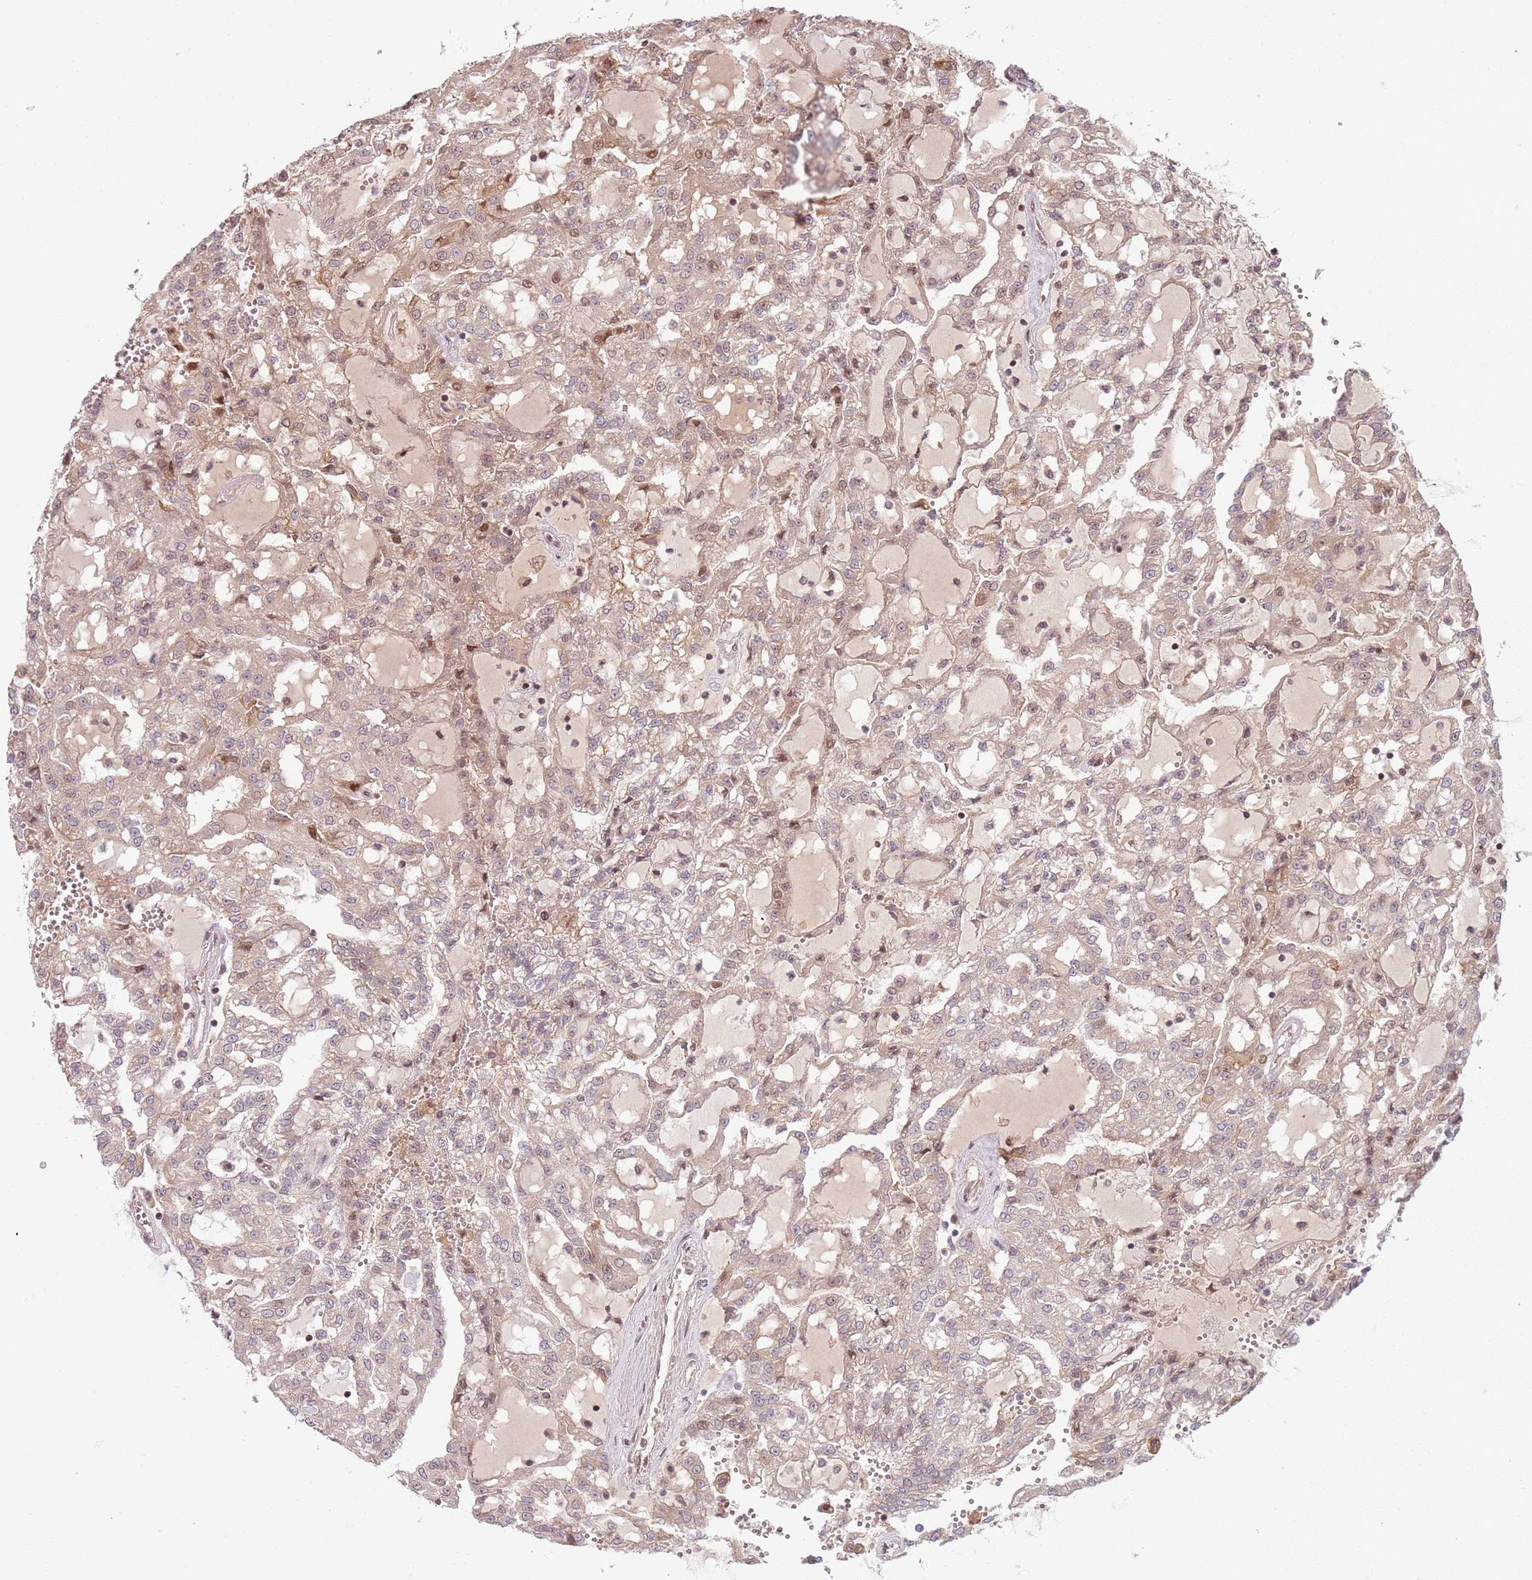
{"staining": {"intensity": "weak", "quantity": "25%-75%", "location": "cytoplasmic/membranous,nuclear"}, "tissue": "renal cancer", "cell_type": "Tumor cells", "image_type": "cancer", "snomed": [{"axis": "morphology", "description": "Adenocarcinoma, NOS"}, {"axis": "topography", "description": "Kidney"}], "caption": "This image displays immunohistochemistry staining of human renal cancer (adenocarcinoma), with low weak cytoplasmic/membranous and nuclear positivity in about 25%-75% of tumor cells.", "gene": "ADGRG1", "patient": {"sex": "male", "age": 63}}